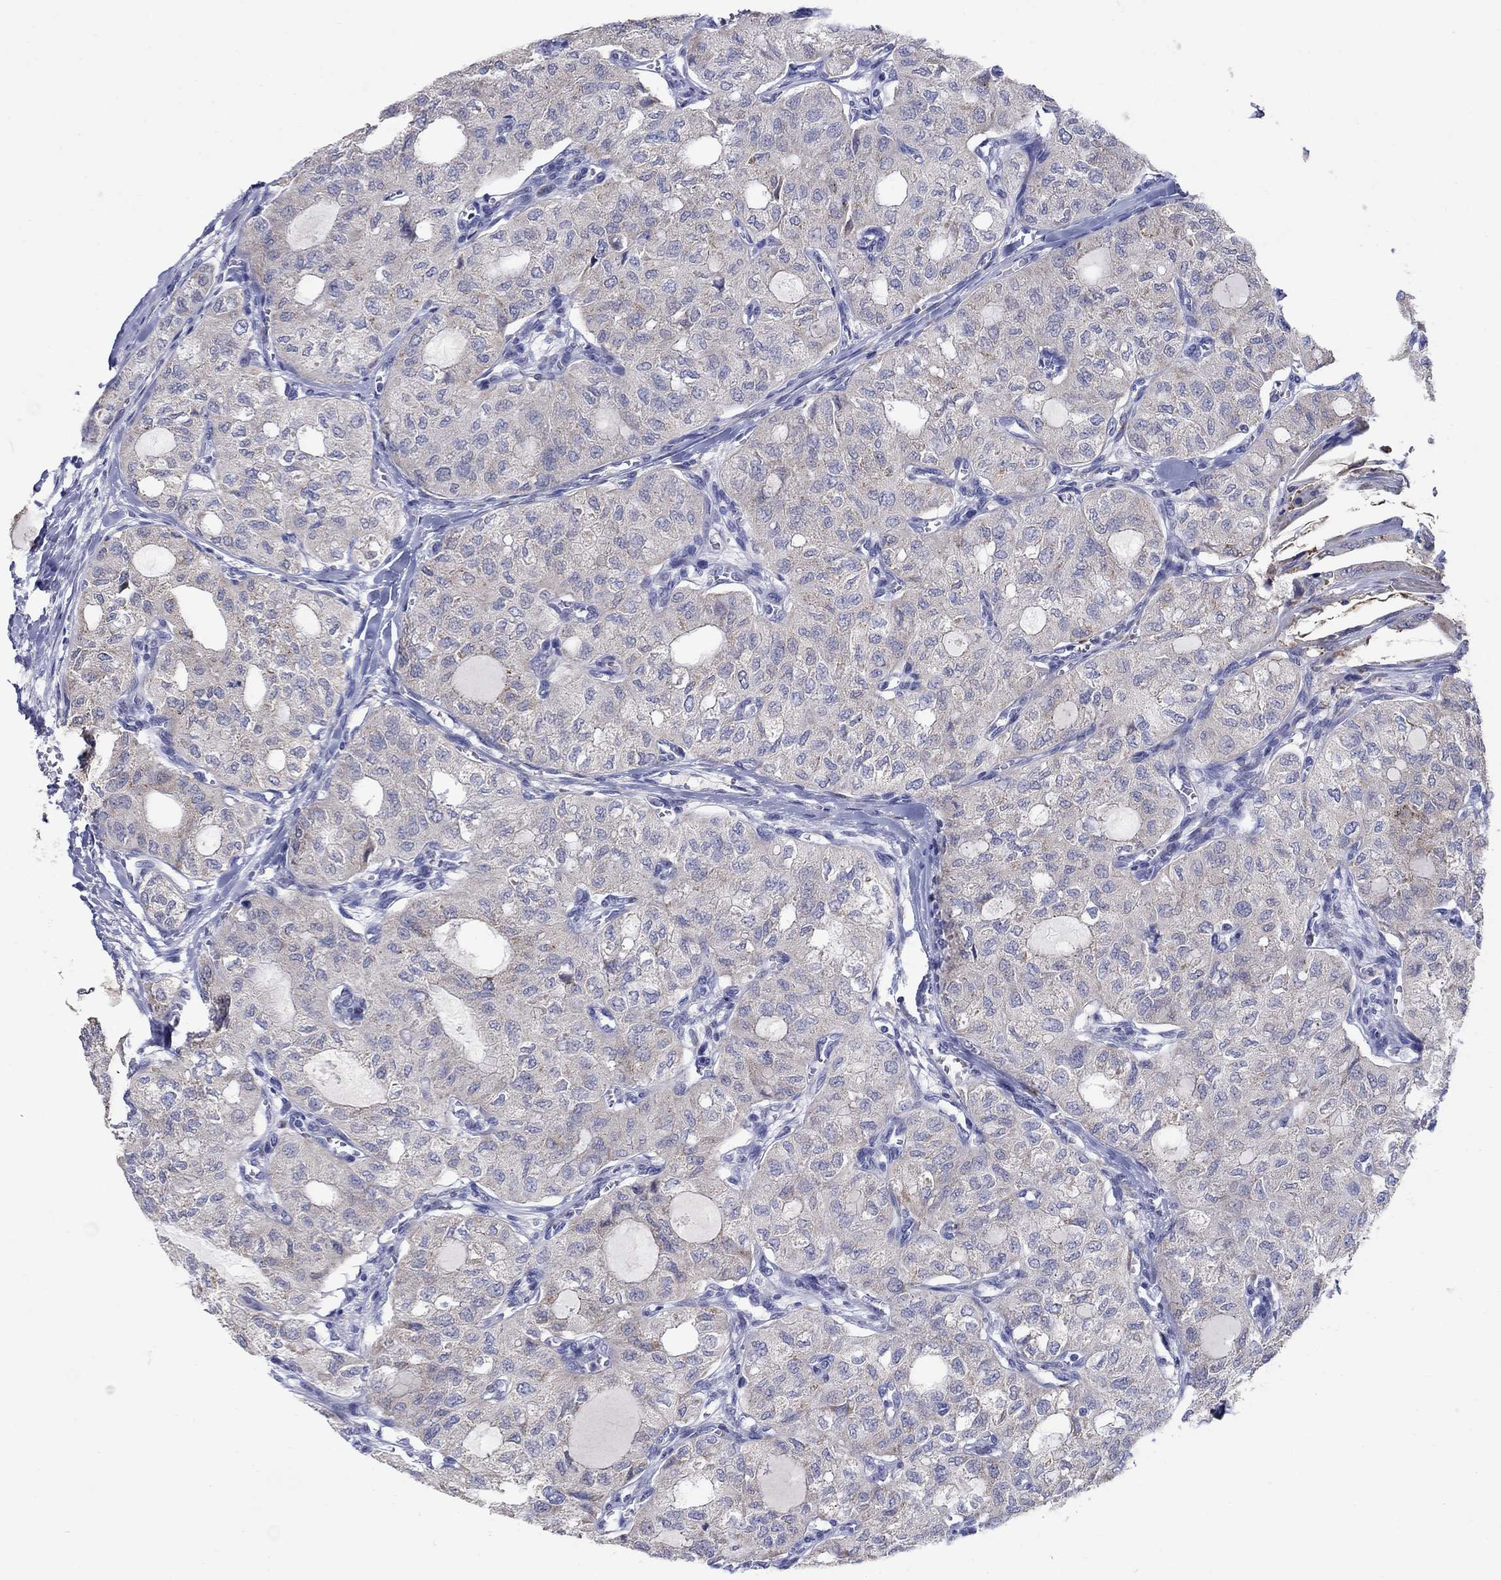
{"staining": {"intensity": "negative", "quantity": "none", "location": "none"}, "tissue": "thyroid cancer", "cell_type": "Tumor cells", "image_type": "cancer", "snomed": [{"axis": "morphology", "description": "Follicular adenoma carcinoma, NOS"}, {"axis": "topography", "description": "Thyroid gland"}], "caption": "The IHC histopathology image has no significant positivity in tumor cells of thyroid cancer (follicular adenoma carcinoma) tissue.", "gene": "REEP2", "patient": {"sex": "male", "age": 75}}